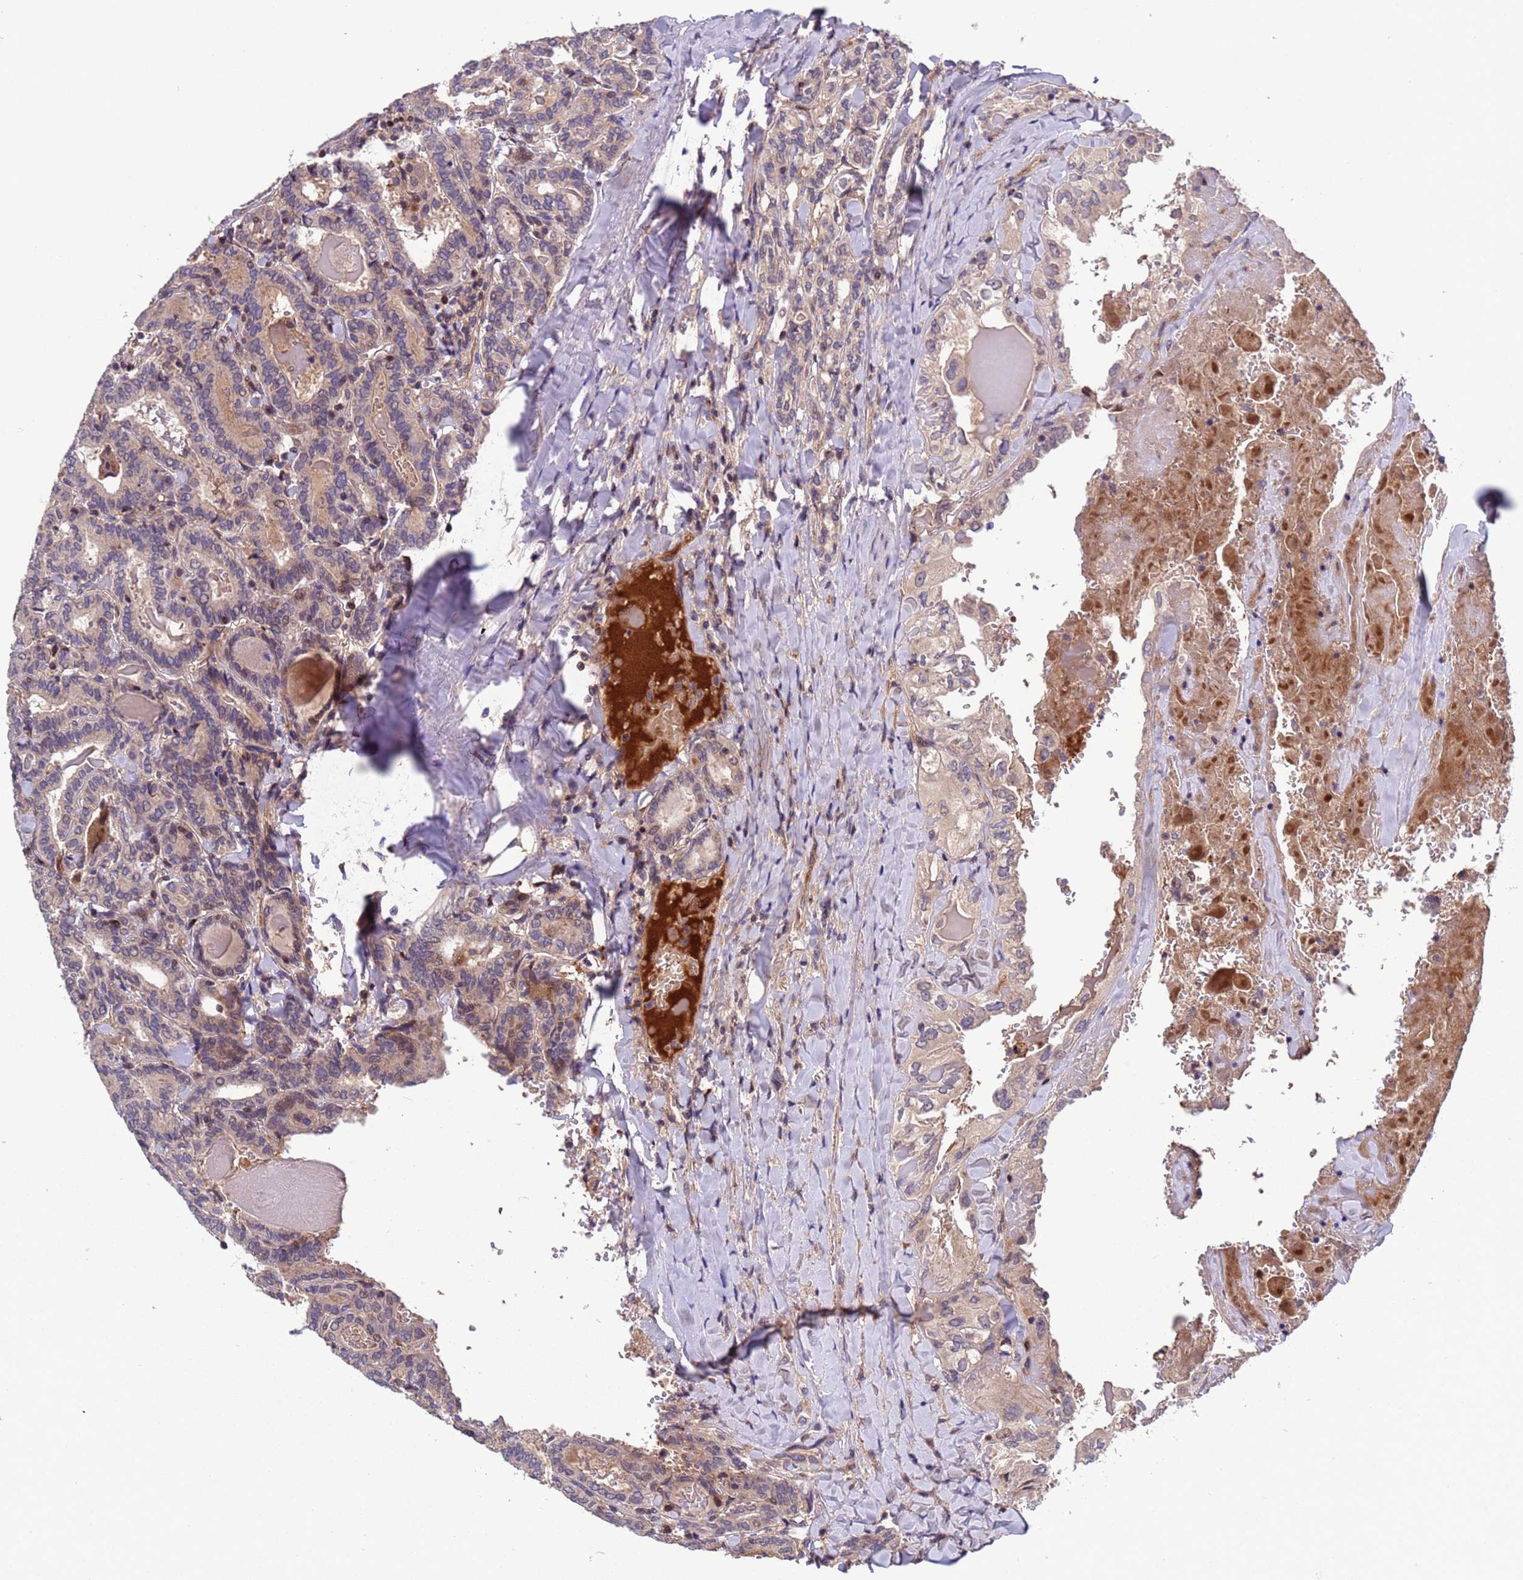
{"staining": {"intensity": "negative", "quantity": "none", "location": "none"}, "tissue": "thyroid cancer", "cell_type": "Tumor cells", "image_type": "cancer", "snomed": [{"axis": "morphology", "description": "Papillary adenocarcinoma, NOS"}, {"axis": "topography", "description": "Thyroid gland"}], "caption": "This is an immunohistochemistry (IHC) histopathology image of human thyroid papillary adenocarcinoma. There is no staining in tumor cells.", "gene": "PARP16", "patient": {"sex": "female", "age": 72}}